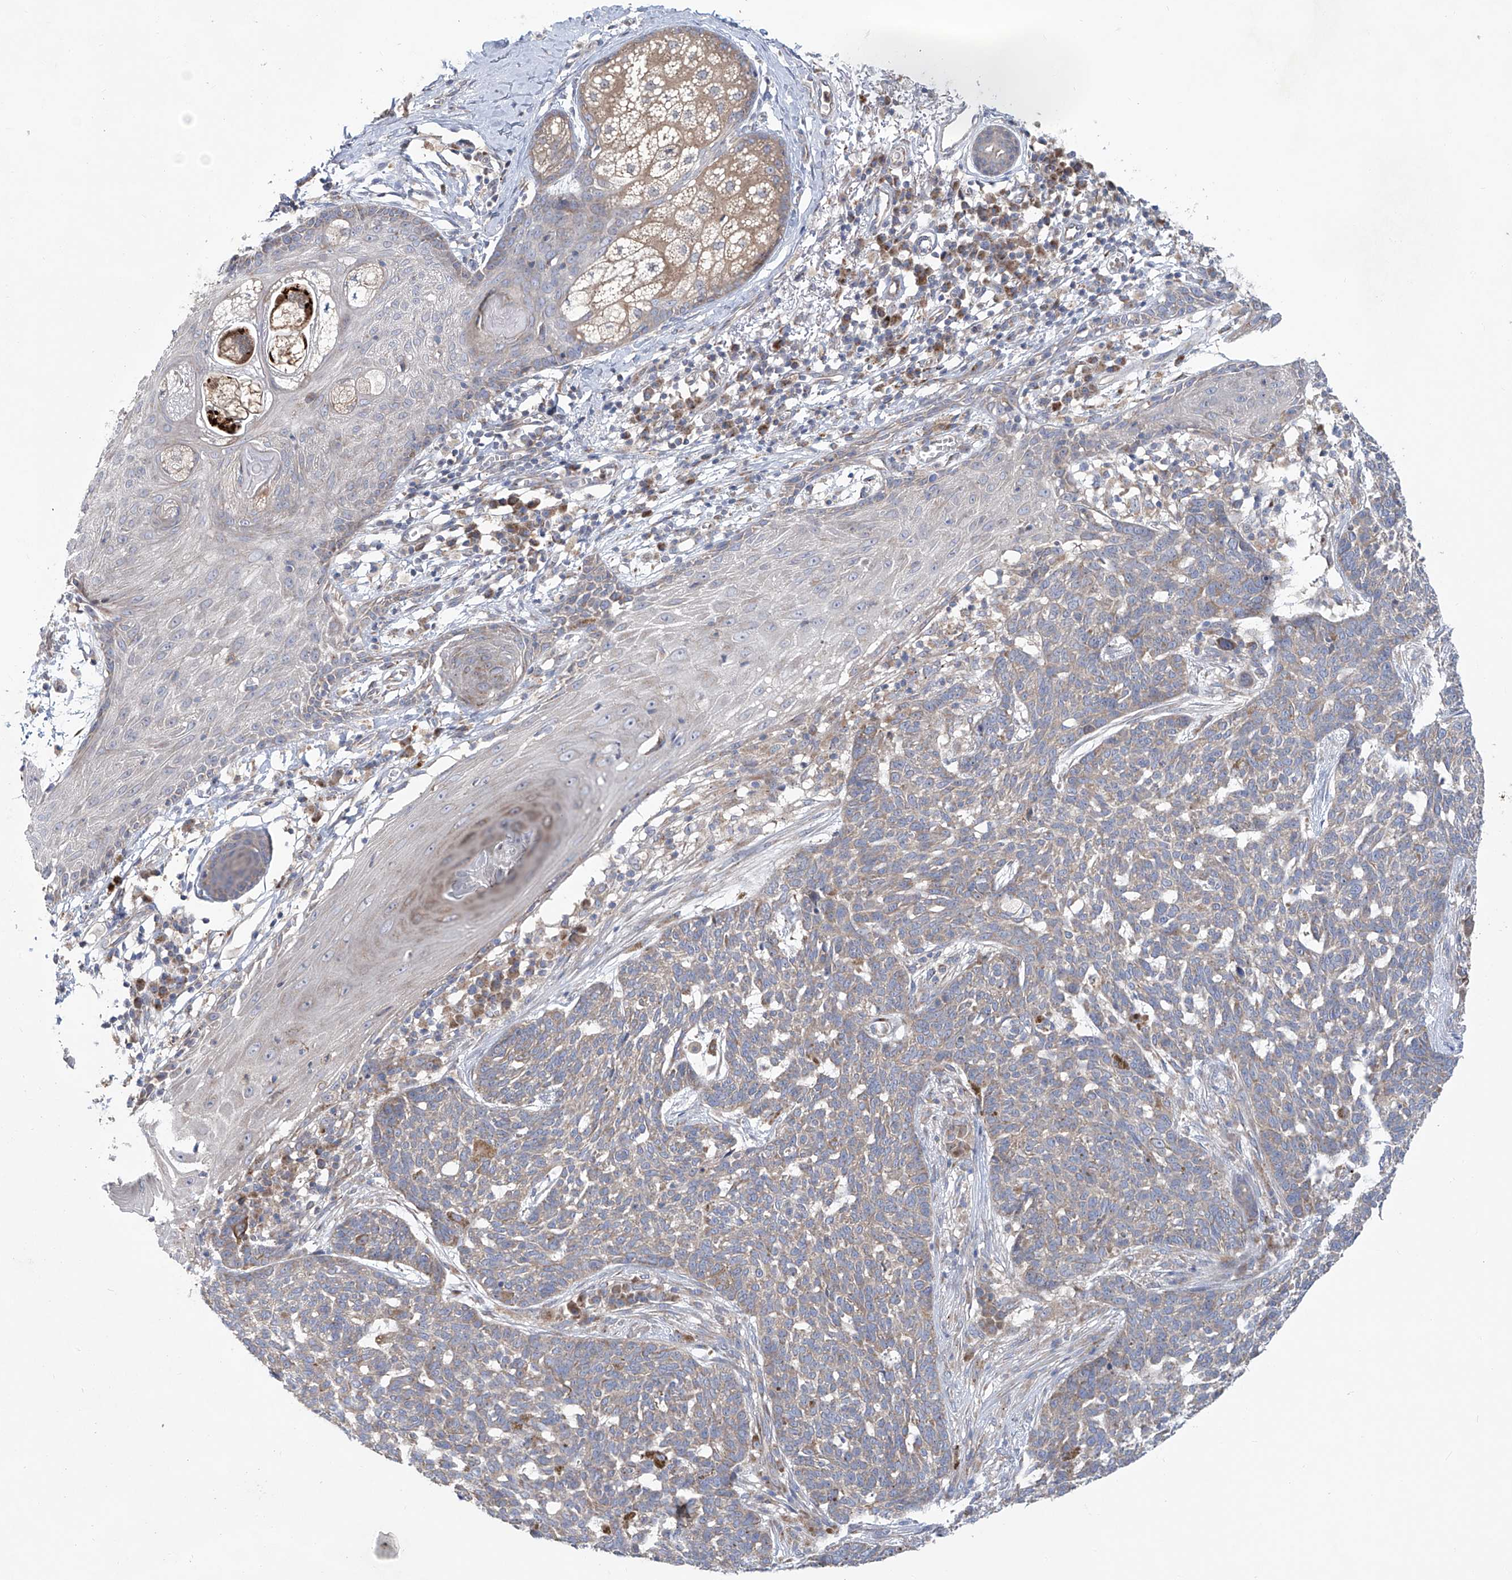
{"staining": {"intensity": "weak", "quantity": "25%-75%", "location": "cytoplasmic/membranous"}, "tissue": "skin cancer", "cell_type": "Tumor cells", "image_type": "cancer", "snomed": [{"axis": "morphology", "description": "Basal cell carcinoma"}, {"axis": "topography", "description": "Skin"}], "caption": "Protein staining exhibits weak cytoplasmic/membranous staining in about 25%-75% of tumor cells in basal cell carcinoma (skin). (Stains: DAB in brown, nuclei in blue, Microscopy: brightfield microscopy at high magnification).", "gene": "KLC4", "patient": {"sex": "male", "age": 85}}